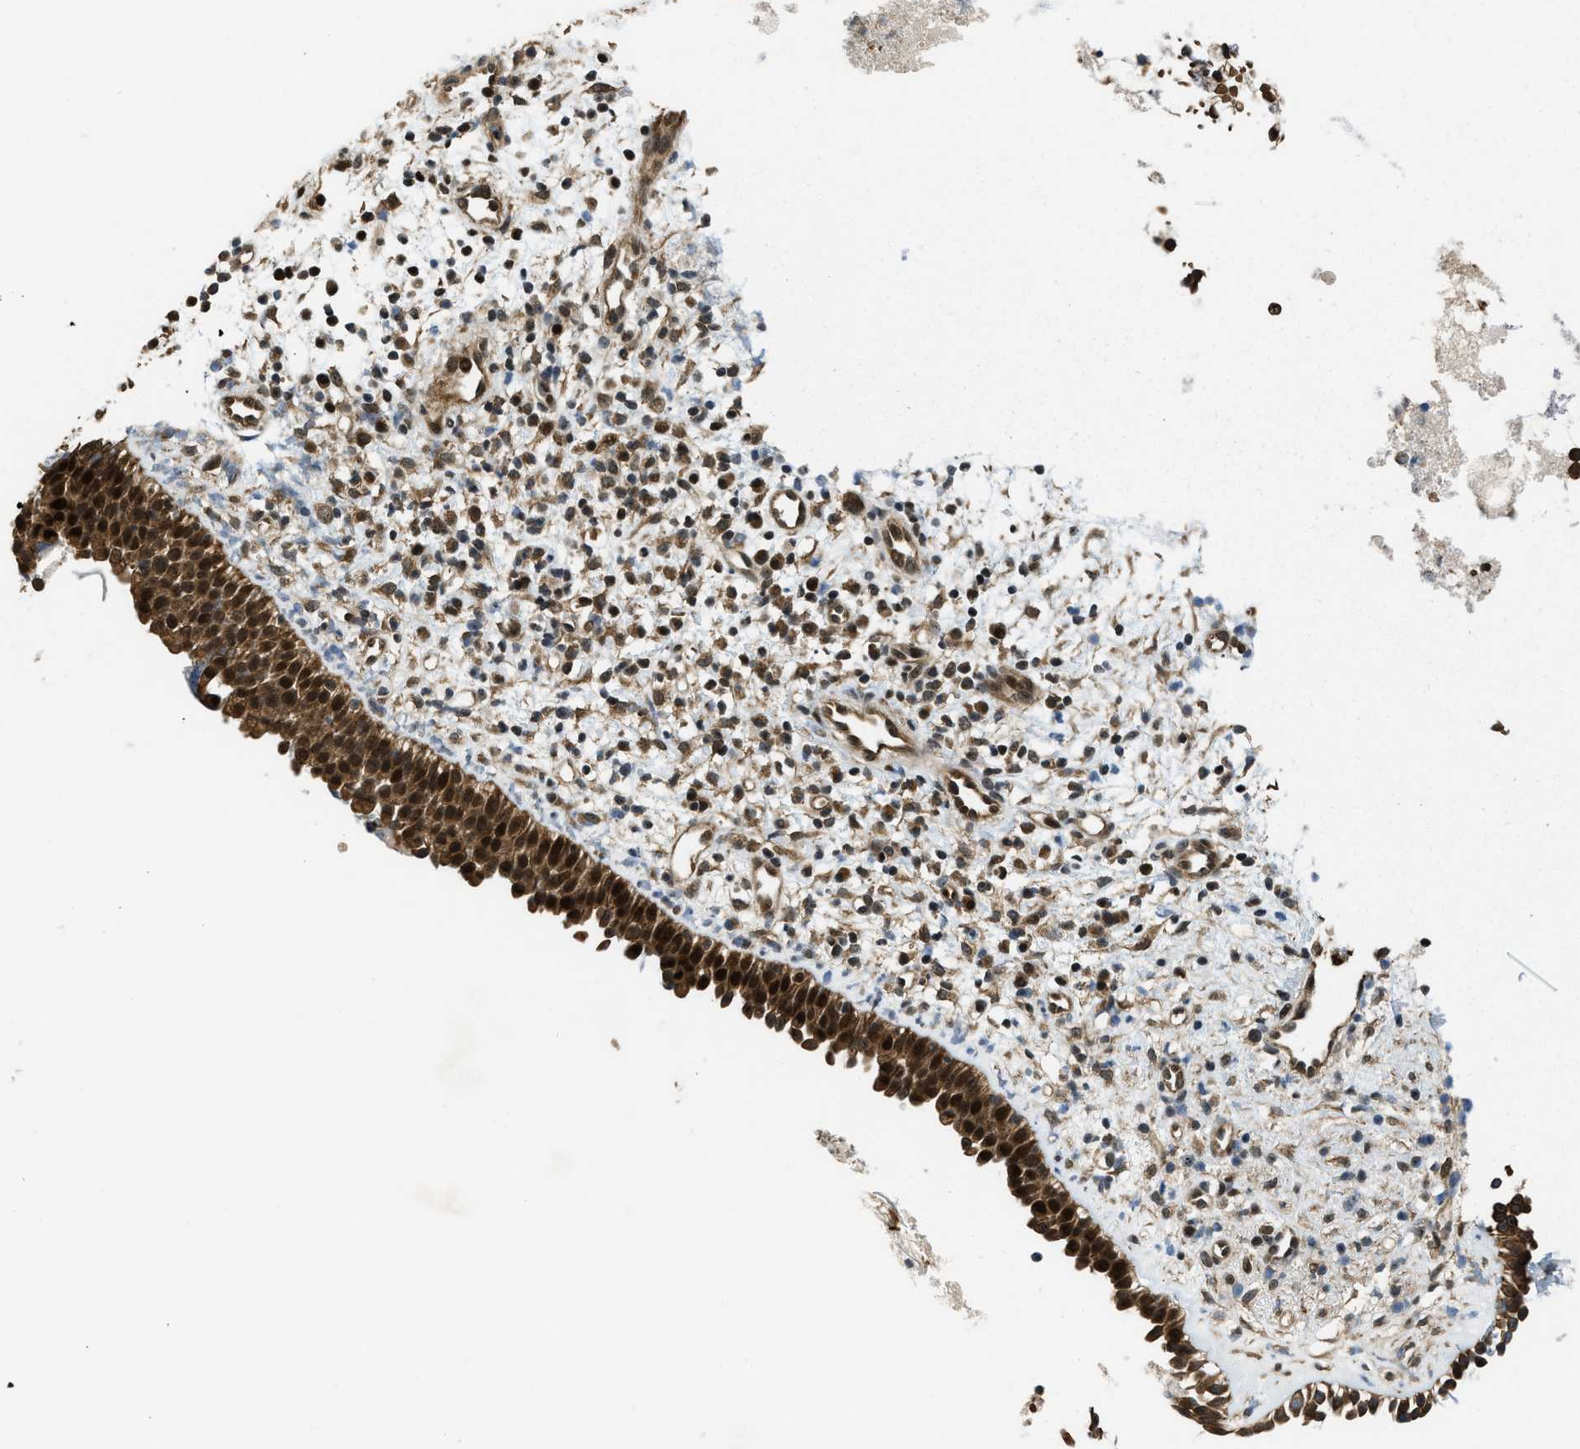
{"staining": {"intensity": "strong", "quantity": ">75%", "location": "cytoplasmic/membranous,nuclear"}, "tissue": "nasopharynx", "cell_type": "Respiratory epithelial cells", "image_type": "normal", "snomed": [{"axis": "morphology", "description": "Normal tissue, NOS"}, {"axis": "topography", "description": "Nasopharynx"}], "caption": "Immunohistochemical staining of unremarkable human nasopharynx demonstrates >75% levels of strong cytoplasmic/membranous,nuclear protein staining in about >75% of respiratory epithelial cells. The staining was performed using DAB, with brown indicating positive protein expression. Nuclei are stained blue with hematoxylin.", "gene": "DNAJC28", "patient": {"sex": "male", "age": 21}}